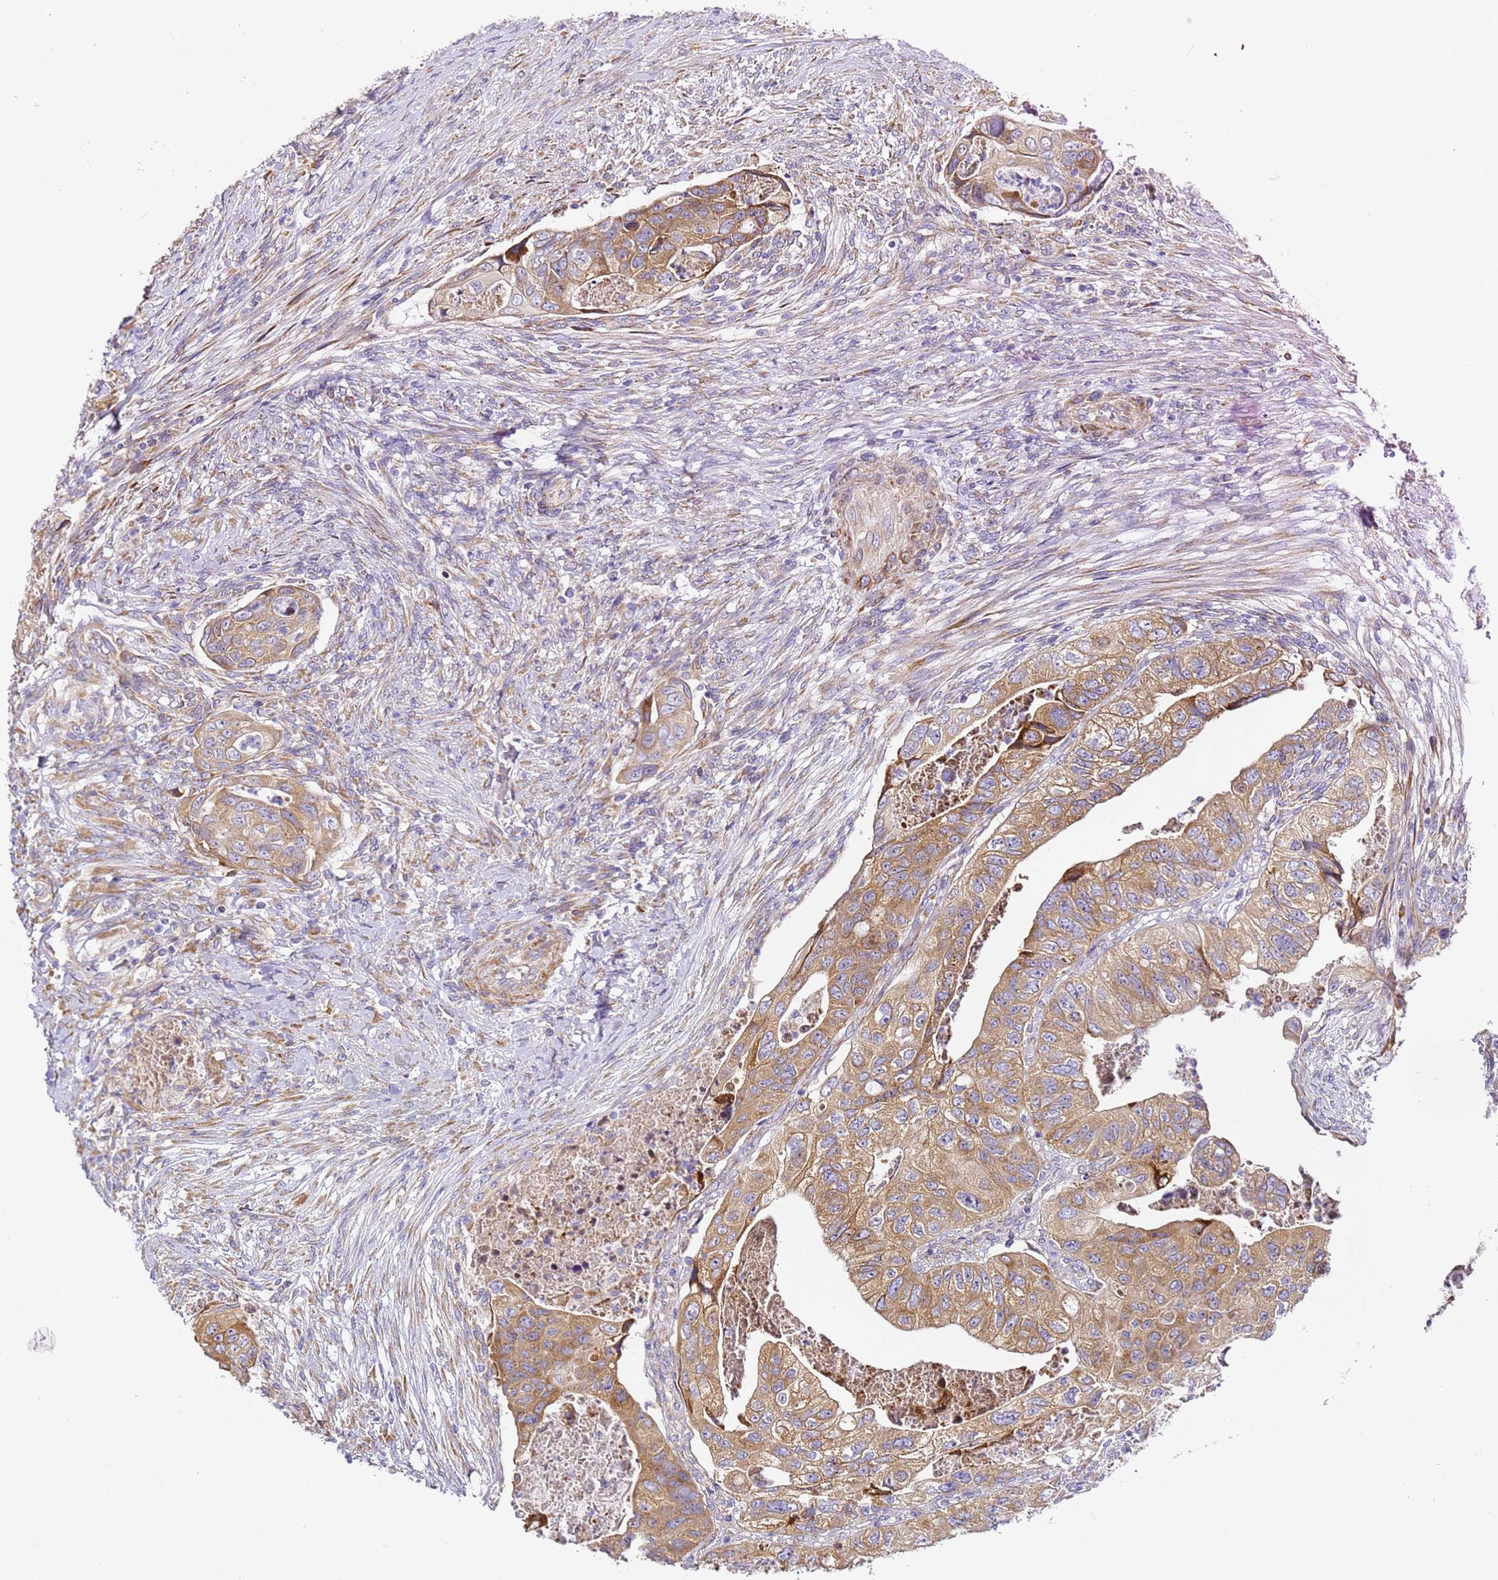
{"staining": {"intensity": "moderate", "quantity": ">75%", "location": "cytoplasmic/membranous"}, "tissue": "colorectal cancer", "cell_type": "Tumor cells", "image_type": "cancer", "snomed": [{"axis": "morphology", "description": "Adenocarcinoma, NOS"}, {"axis": "topography", "description": "Rectum"}], "caption": "An image of colorectal cancer stained for a protein demonstrates moderate cytoplasmic/membranous brown staining in tumor cells.", "gene": "RPL13A", "patient": {"sex": "male", "age": 63}}